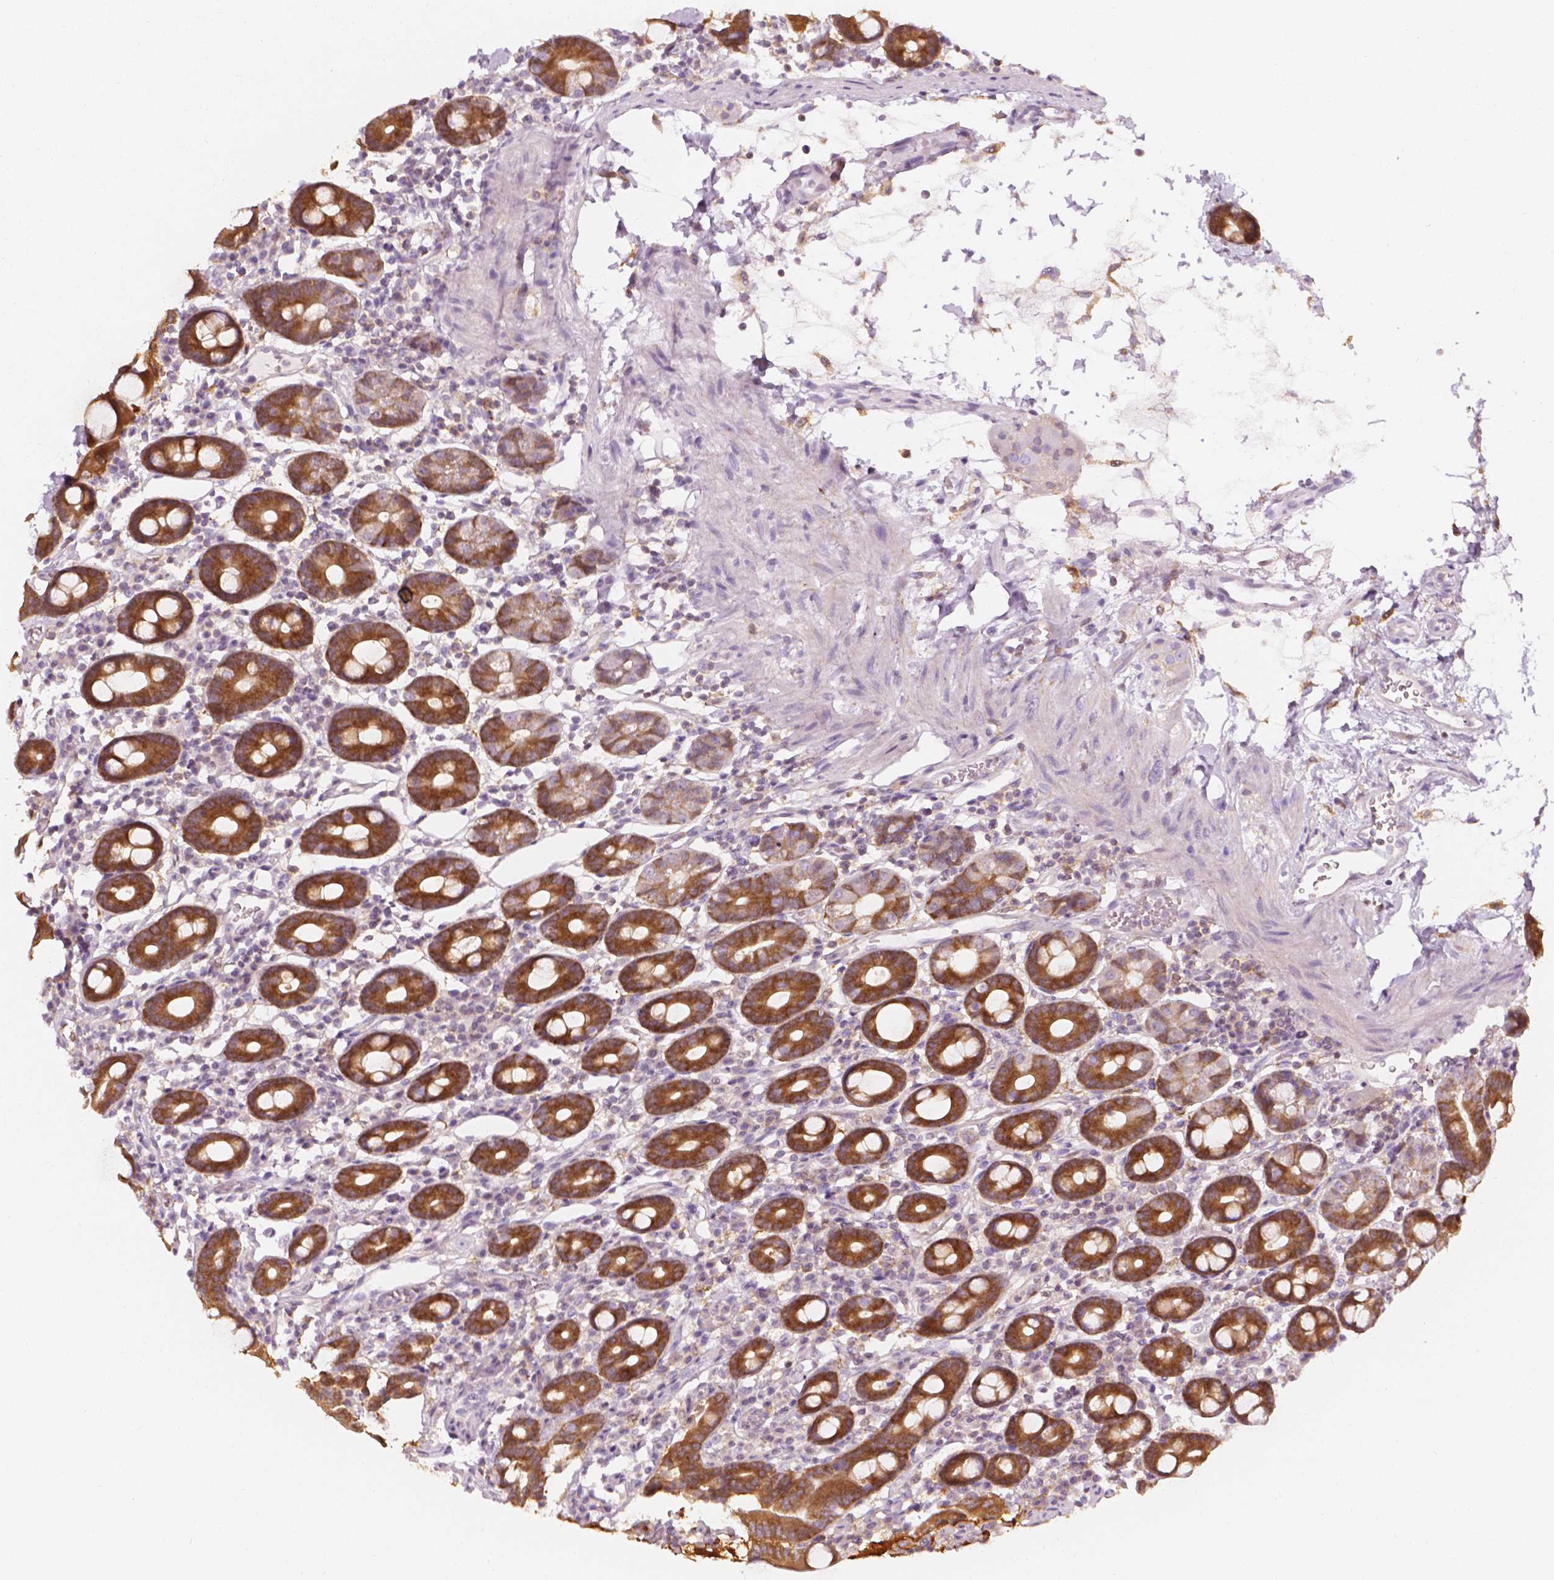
{"staining": {"intensity": "strong", "quantity": ">75%", "location": "cytoplasmic/membranous"}, "tissue": "duodenum", "cell_type": "Glandular cells", "image_type": "normal", "snomed": [{"axis": "morphology", "description": "Normal tissue, NOS"}, {"axis": "topography", "description": "Pancreas"}, {"axis": "topography", "description": "Duodenum"}], "caption": "Immunohistochemical staining of benign human duodenum displays strong cytoplasmic/membranous protein expression in approximately >75% of glandular cells. The protein is stained brown, and the nuclei are stained in blue (DAB (3,3'-diaminobenzidine) IHC with brightfield microscopy, high magnification).", "gene": "SHMT1", "patient": {"sex": "male", "age": 59}}